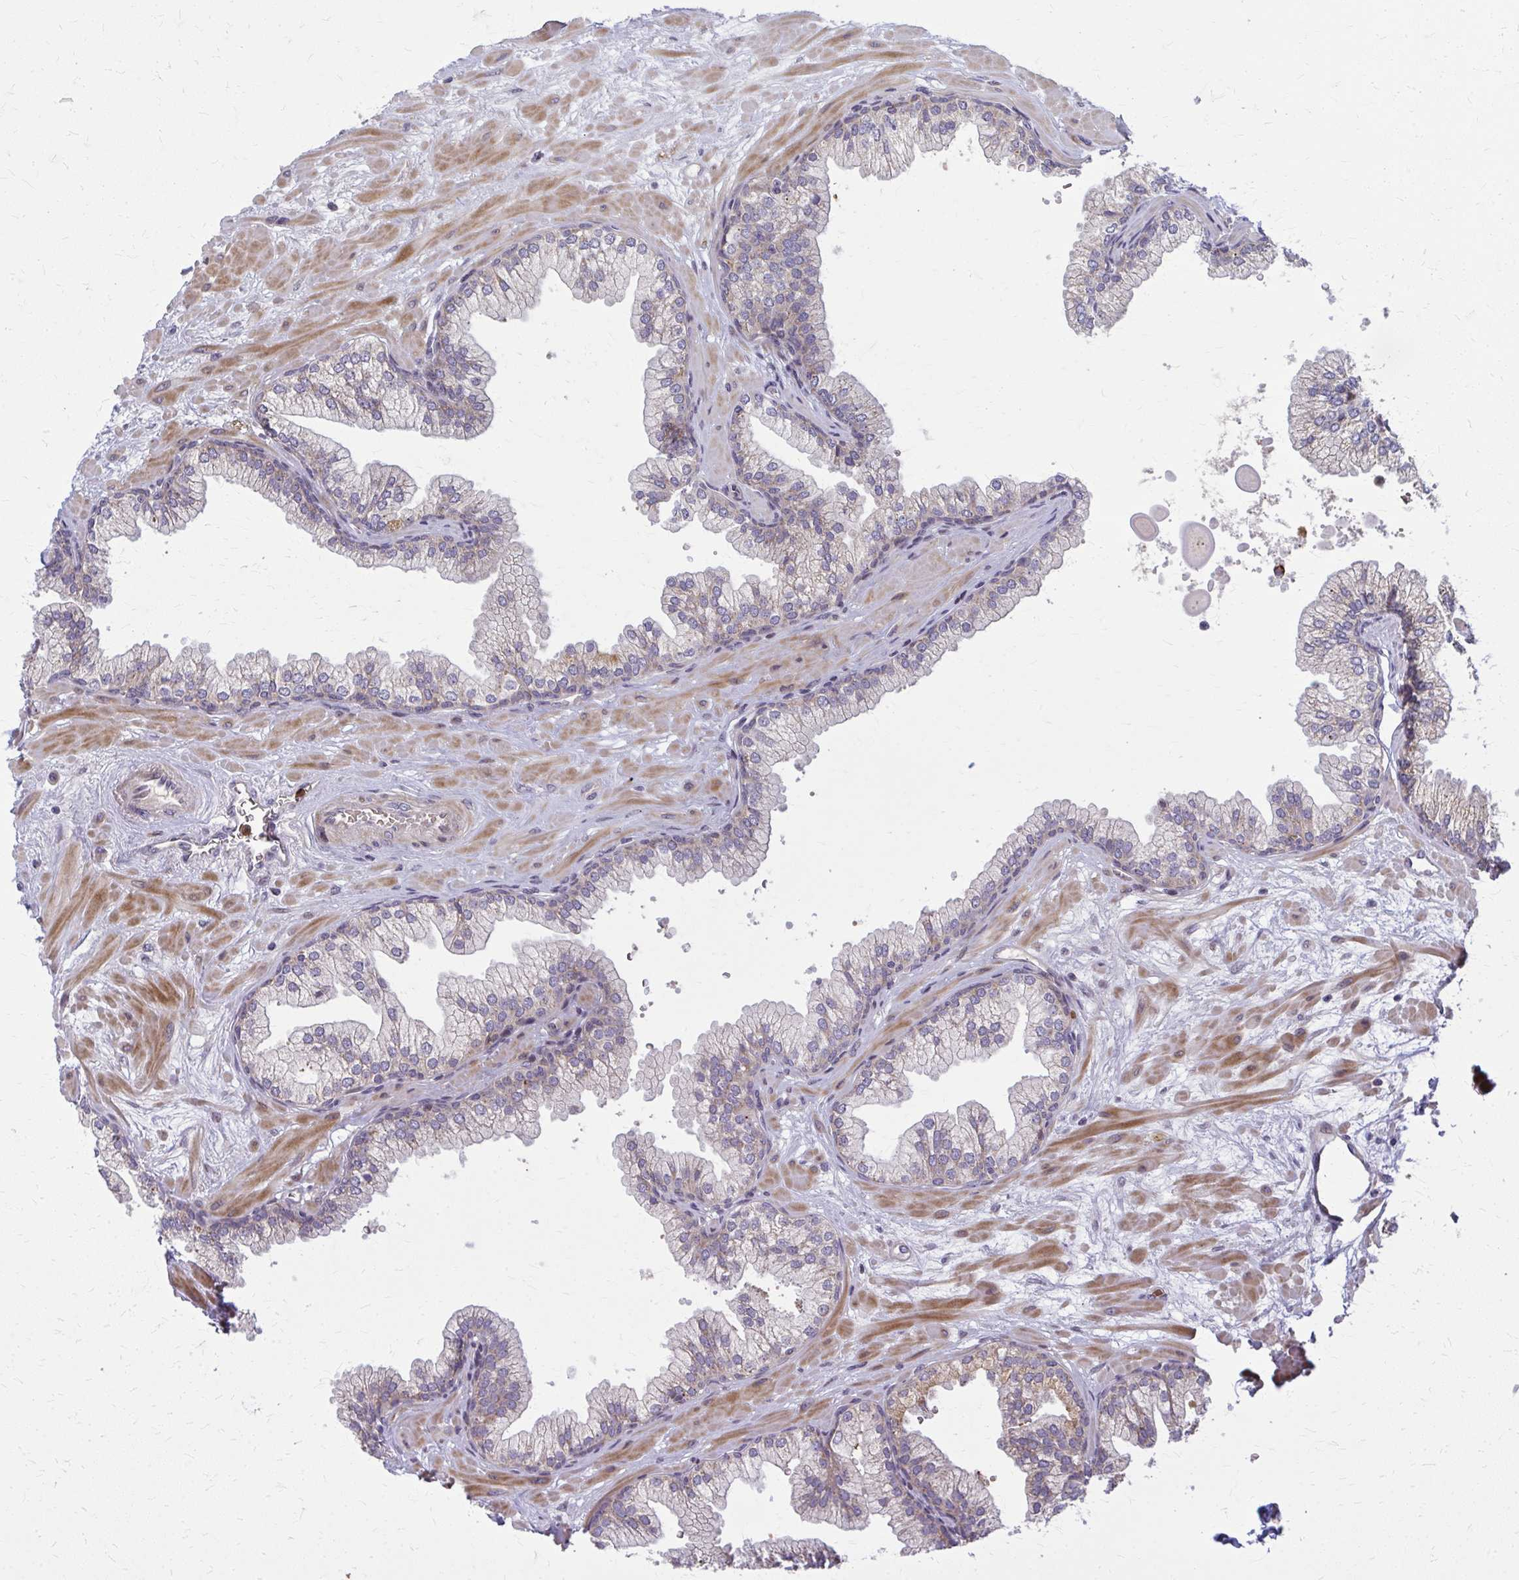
{"staining": {"intensity": "moderate", "quantity": "25%-75%", "location": "cytoplasmic/membranous"}, "tissue": "prostate", "cell_type": "Glandular cells", "image_type": "normal", "snomed": [{"axis": "morphology", "description": "Normal tissue, NOS"}, {"axis": "topography", "description": "Prostate"}, {"axis": "topography", "description": "Peripheral nerve tissue"}], "caption": "Protein positivity by immunohistochemistry displays moderate cytoplasmic/membranous staining in about 25%-75% of glandular cells in normal prostate.", "gene": "MCCC1", "patient": {"sex": "male", "age": 61}}